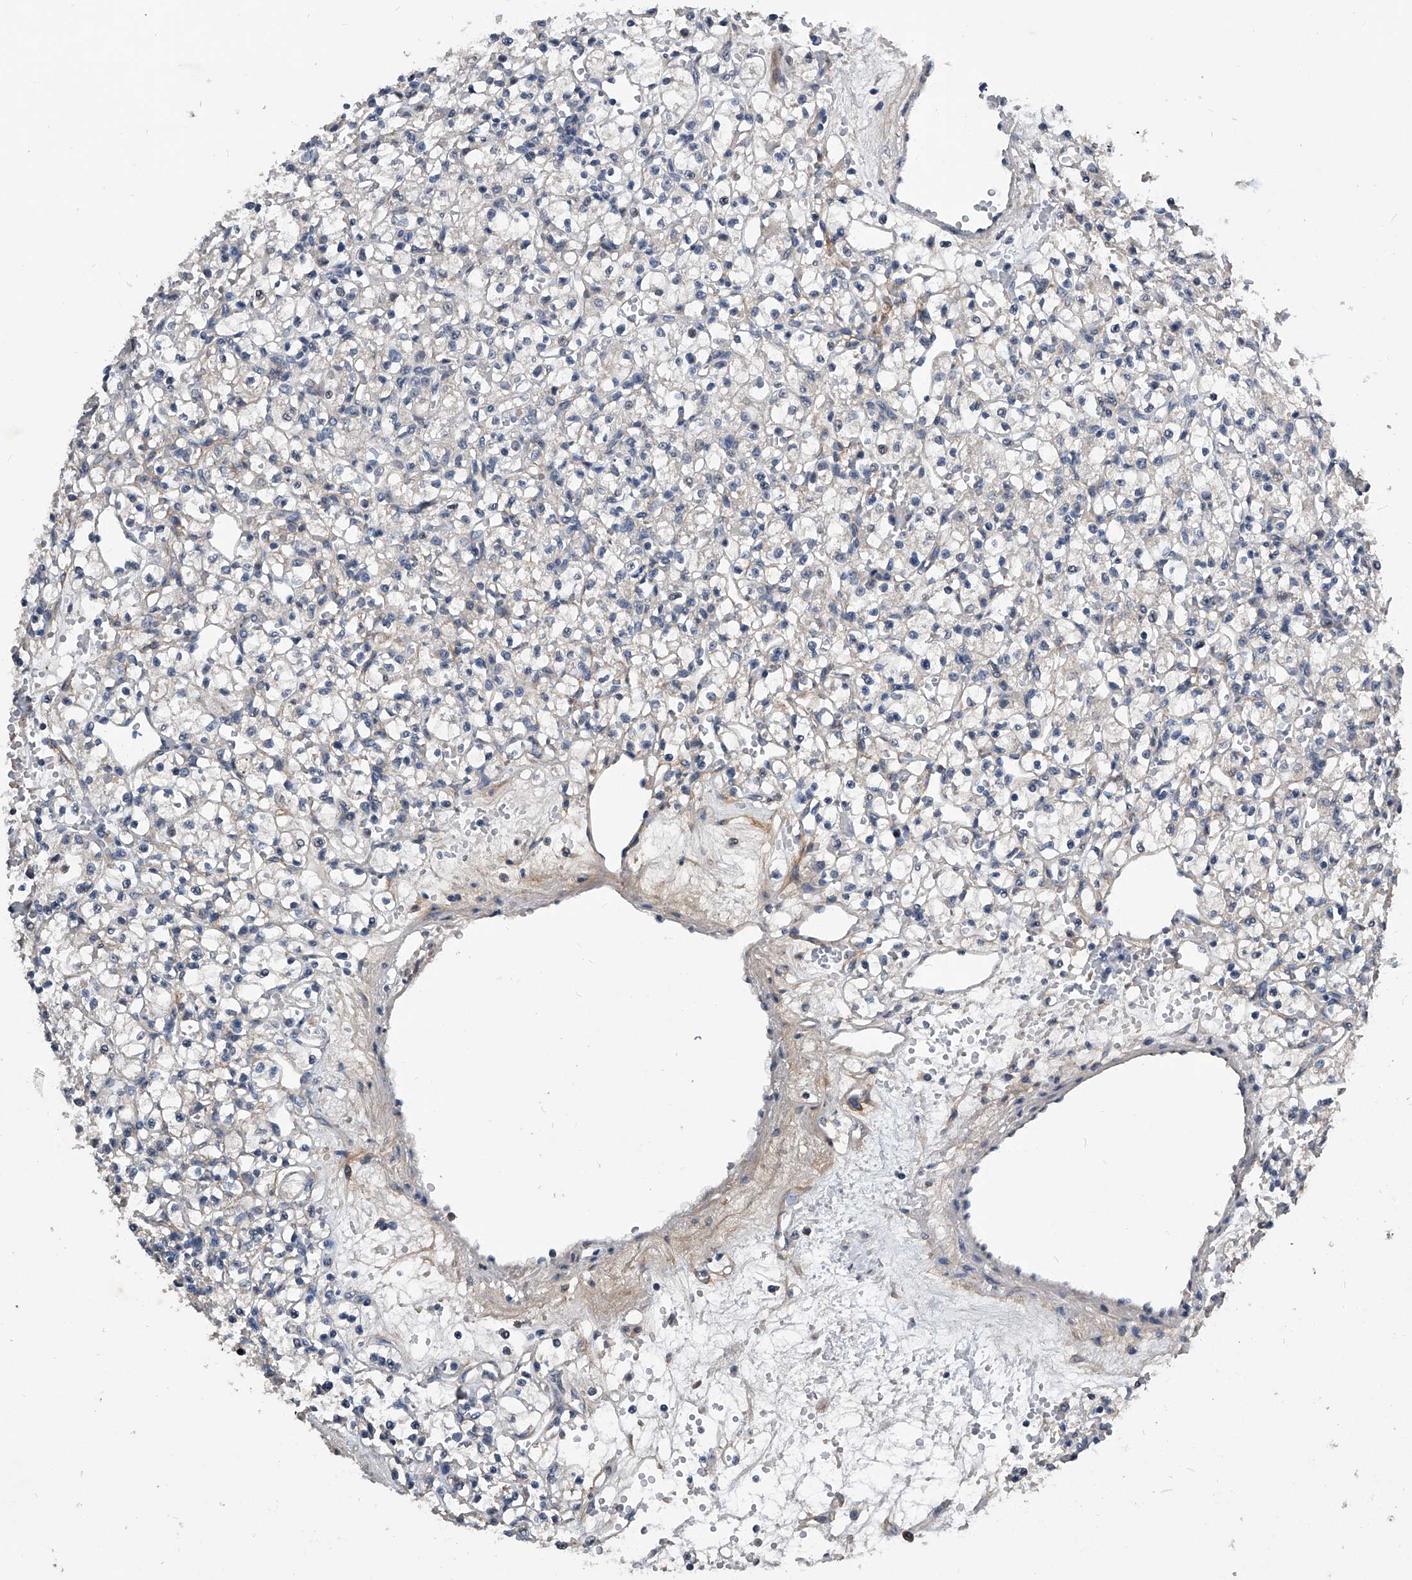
{"staining": {"intensity": "negative", "quantity": "none", "location": "none"}, "tissue": "renal cancer", "cell_type": "Tumor cells", "image_type": "cancer", "snomed": [{"axis": "morphology", "description": "Adenocarcinoma, NOS"}, {"axis": "topography", "description": "Kidney"}], "caption": "Human renal adenocarcinoma stained for a protein using IHC displays no expression in tumor cells.", "gene": "PHACTR1", "patient": {"sex": "female", "age": 59}}